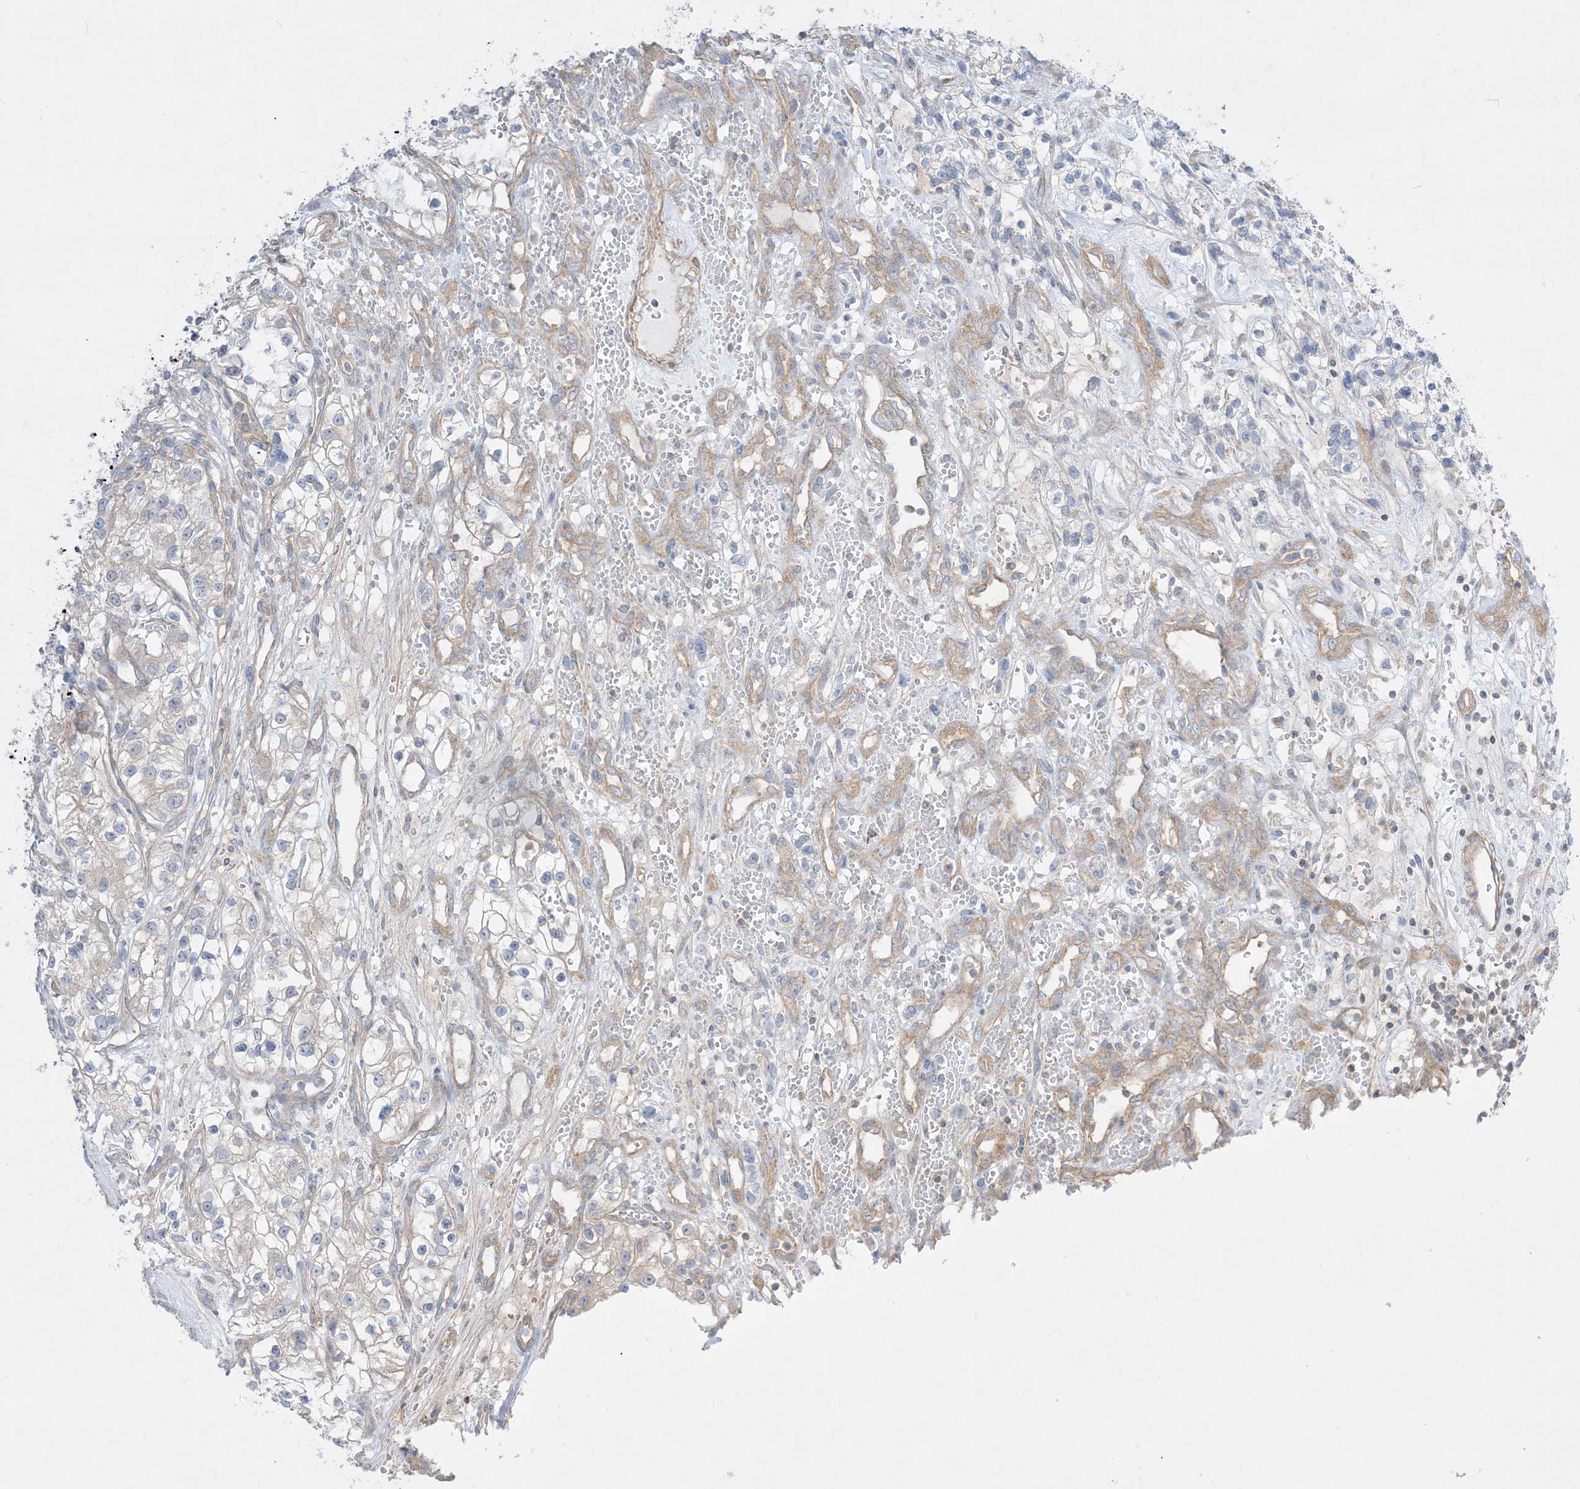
{"staining": {"intensity": "negative", "quantity": "none", "location": "none"}, "tissue": "renal cancer", "cell_type": "Tumor cells", "image_type": "cancer", "snomed": [{"axis": "morphology", "description": "Adenocarcinoma, NOS"}, {"axis": "topography", "description": "Kidney"}], "caption": "A high-resolution micrograph shows IHC staining of adenocarcinoma (renal), which demonstrates no significant staining in tumor cells. Brightfield microscopy of immunohistochemistry stained with DAB (3,3'-diaminobenzidine) (brown) and hematoxylin (blue), captured at high magnification.", "gene": "ARHGEF9", "patient": {"sex": "female", "age": 57}}